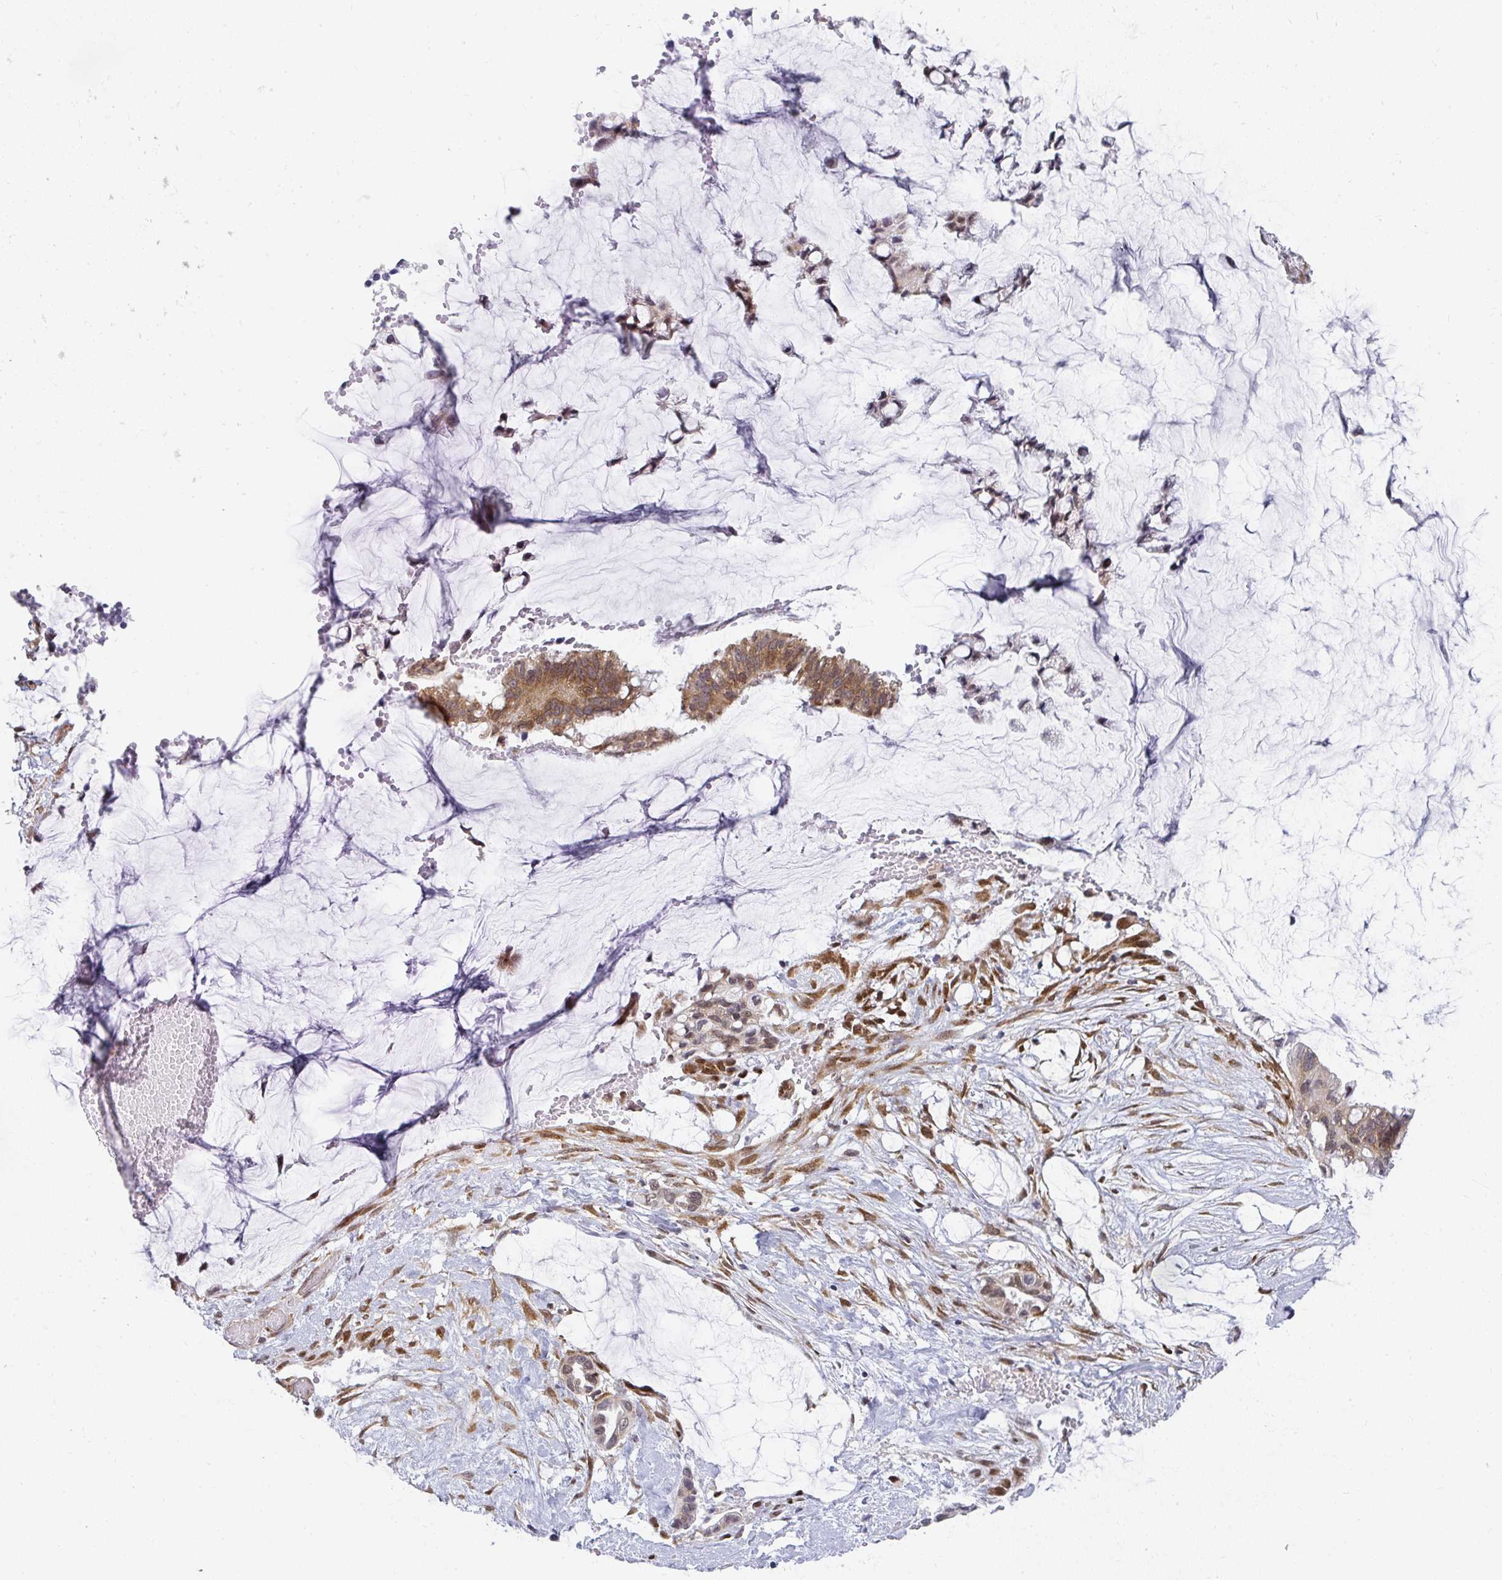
{"staining": {"intensity": "moderate", "quantity": ">75%", "location": "cytoplasmic/membranous"}, "tissue": "ovarian cancer", "cell_type": "Tumor cells", "image_type": "cancer", "snomed": [{"axis": "morphology", "description": "Cystadenocarcinoma, mucinous, NOS"}, {"axis": "topography", "description": "Ovary"}], "caption": "Immunohistochemistry (IHC) image of neoplastic tissue: ovarian mucinous cystadenocarcinoma stained using immunohistochemistry demonstrates medium levels of moderate protein expression localized specifically in the cytoplasmic/membranous of tumor cells, appearing as a cytoplasmic/membranous brown color.", "gene": "SYNCRIP", "patient": {"sex": "female", "age": 39}}